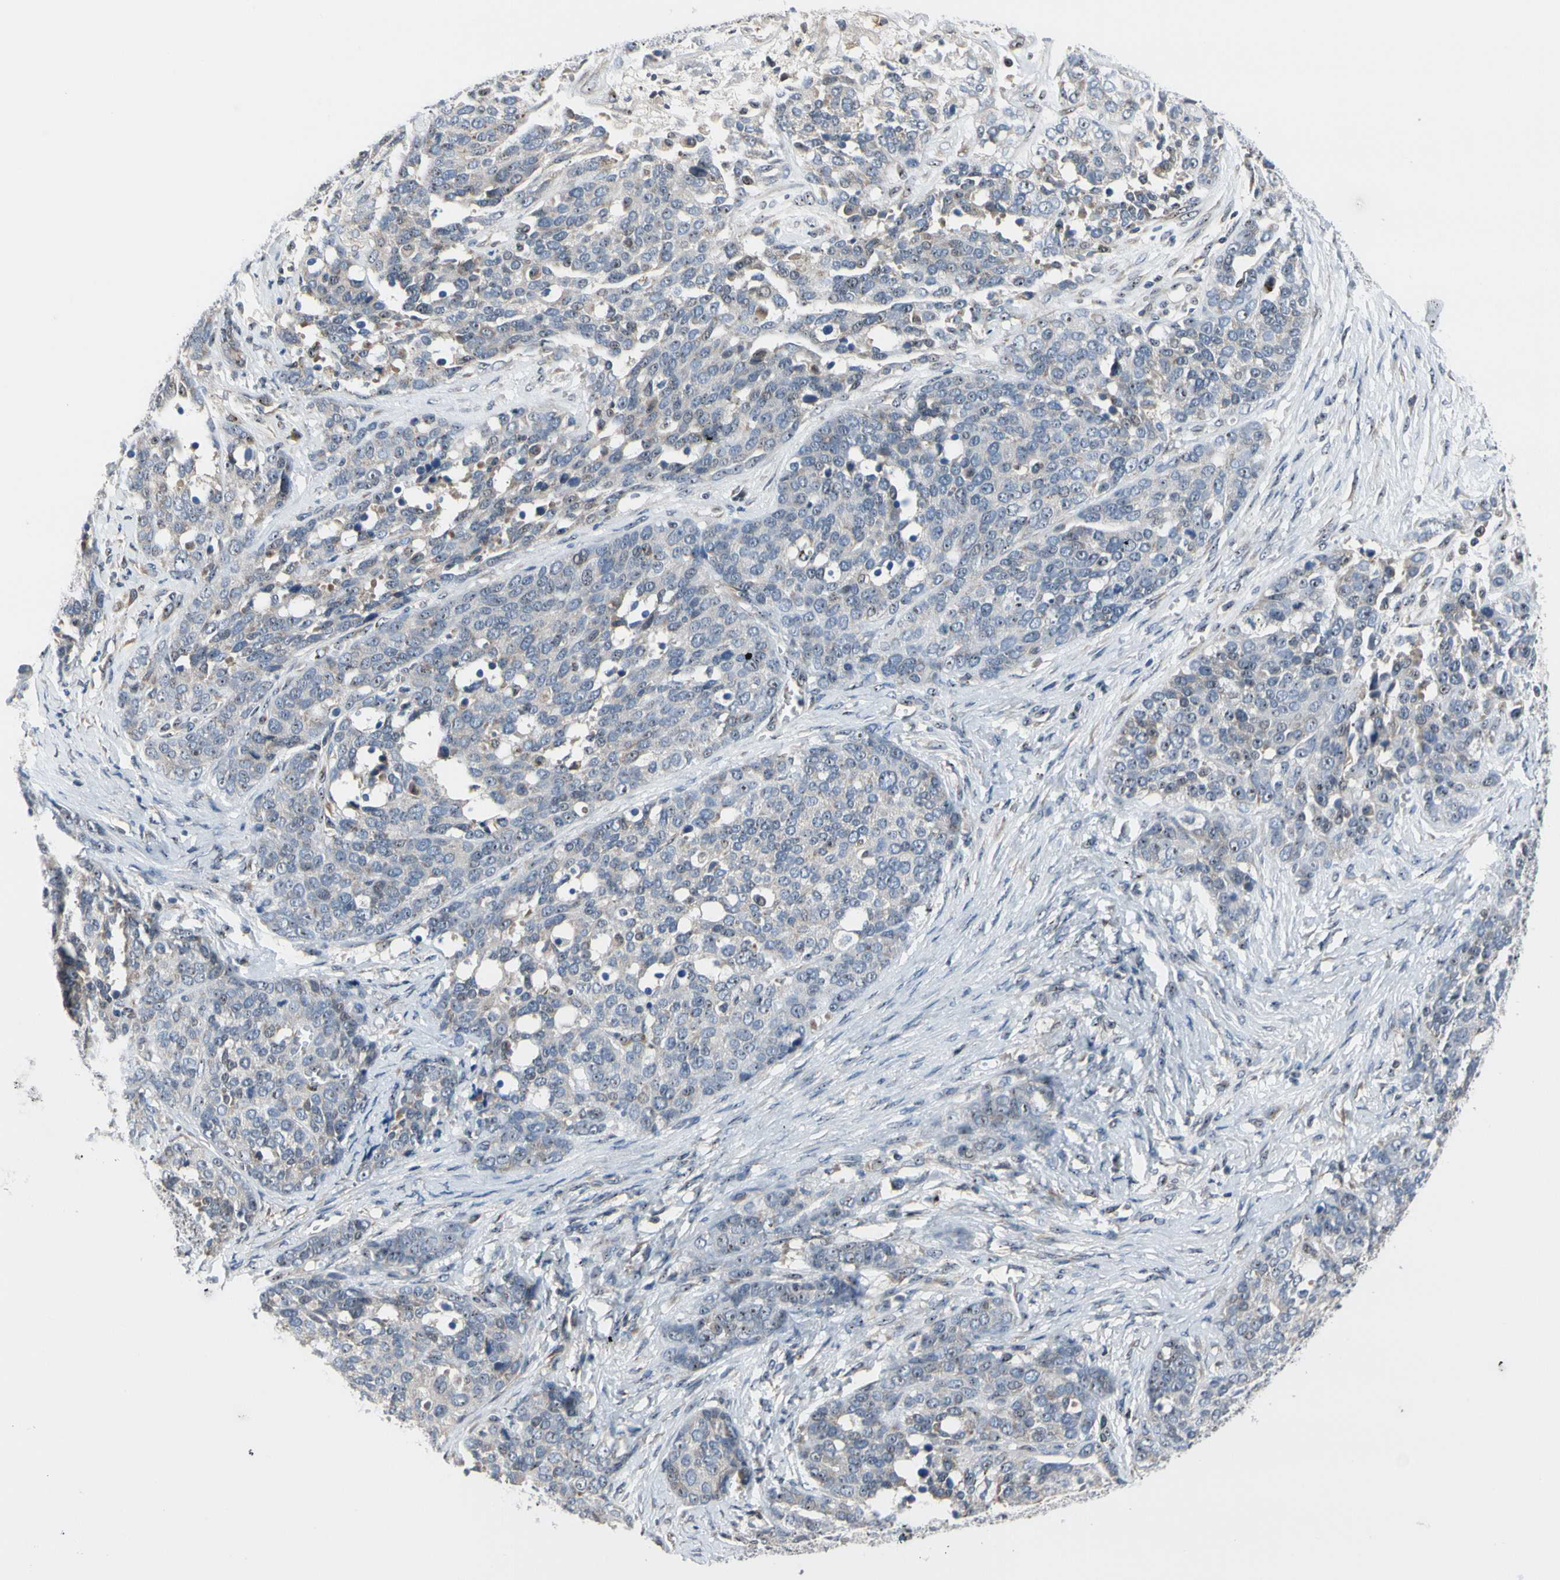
{"staining": {"intensity": "weak", "quantity": "25%-75%", "location": "cytoplasmic/membranous"}, "tissue": "ovarian cancer", "cell_type": "Tumor cells", "image_type": "cancer", "snomed": [{"axis": "morphology", "description": "Cystadenocarcinoma, serous, NOS"}, {"axis": "topography", "description": "Ovary"}], "caption": "Ovarian serous cystadenocarcinoma tissue exhibits weak cytoplasmic/membranous positivity in approximately 25%-75% of tumor cells", "gene": "TMED7", "patient": {"sex": "female", "age": 44}}